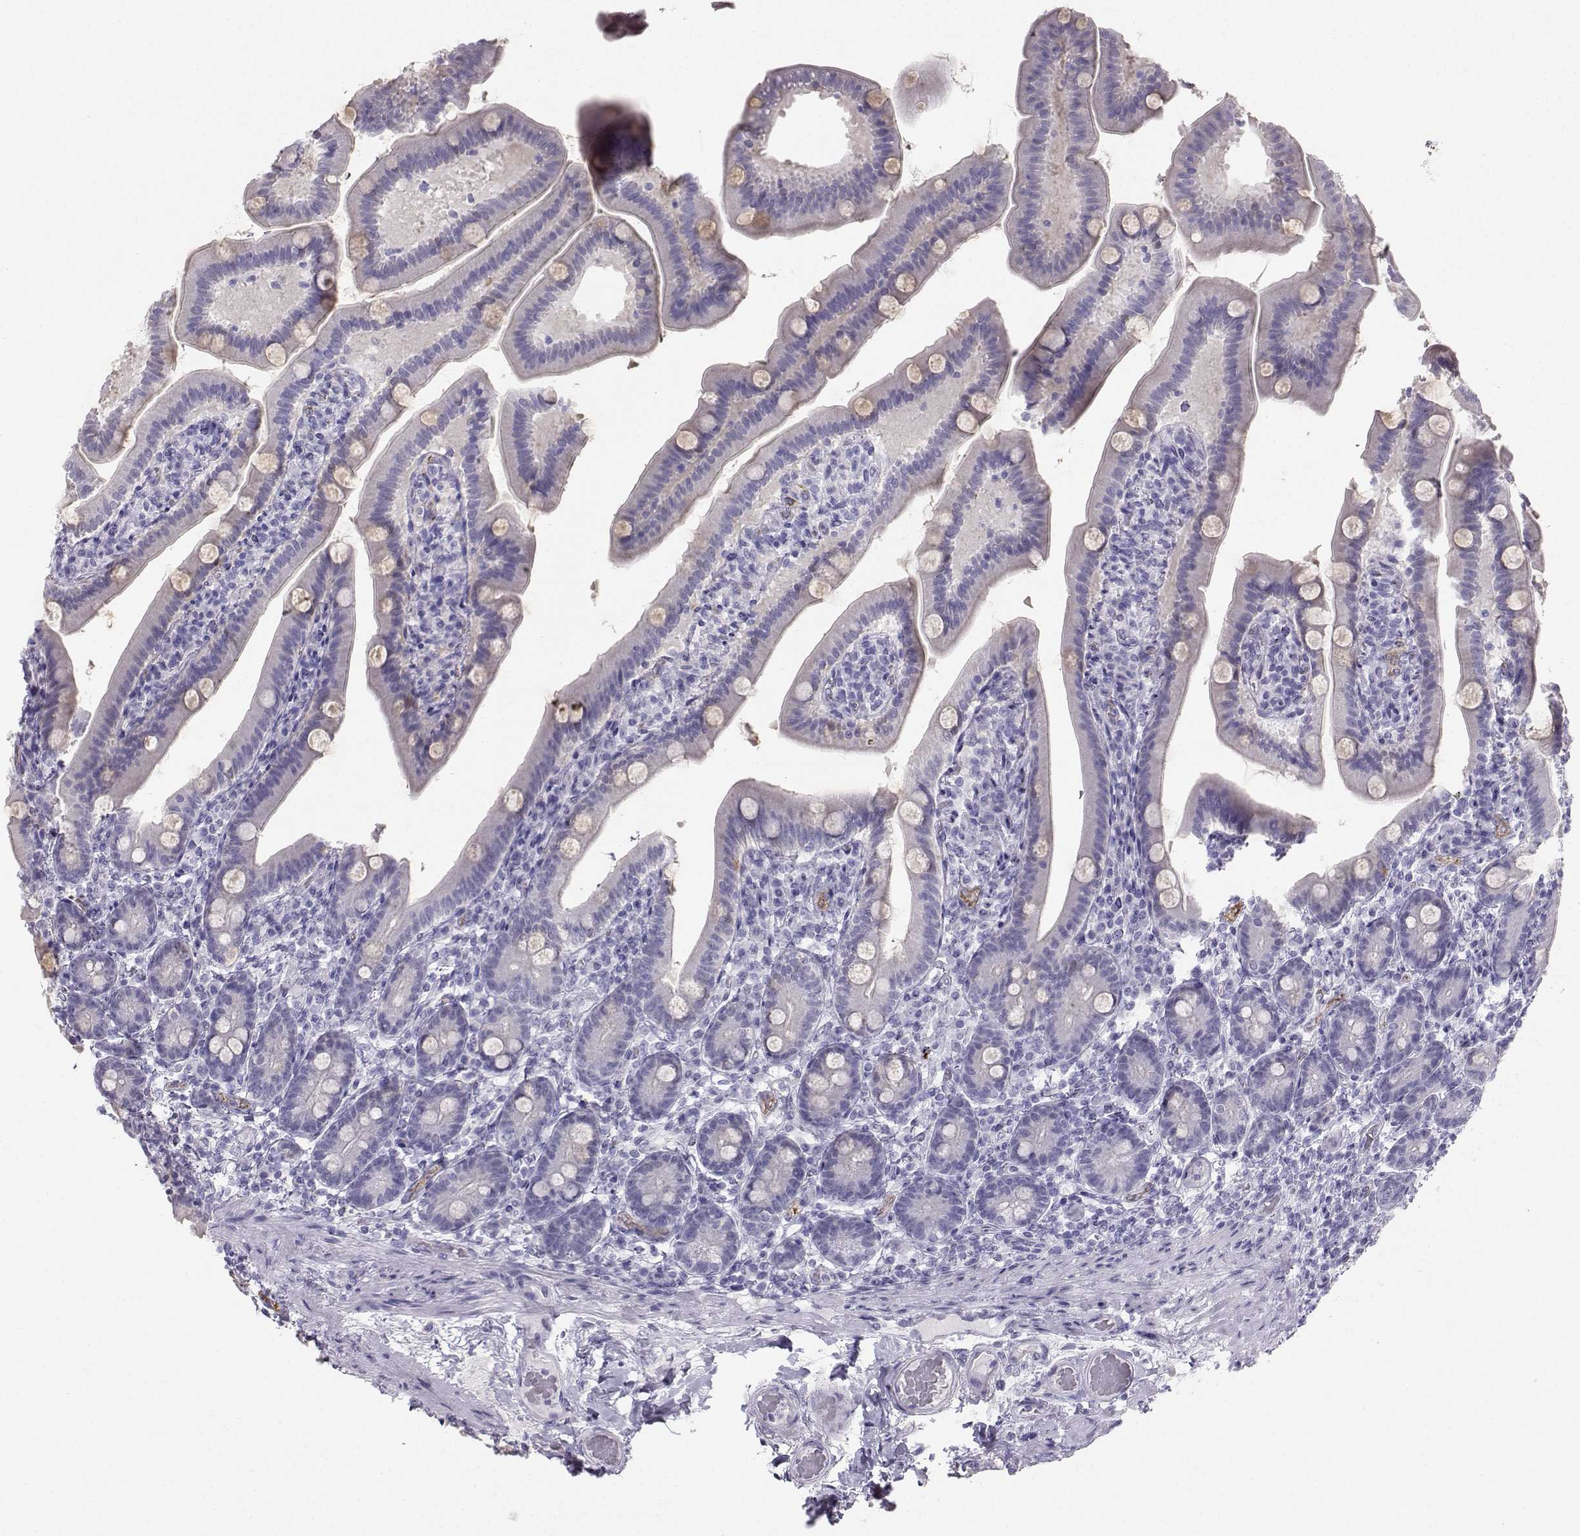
{"staining": {"intensity": "weak", "quantity": "<25%", "location": "cytoplasmic/membranous"}, "tissue": "small intestine", "cell_type": "Glandular cells", "image_type": "normal", "snomed": [{"axis": "morphology", "description": "Normal tissue, NOS"}, {"axis": "topography", "description": "Small intestine"}], "caption": "Normal small intestine was stained to show a protein in brown. There is no significant expression in glandular cells.", "gene": "IQCD", "patient": {"sex": "male", "age": 66}}